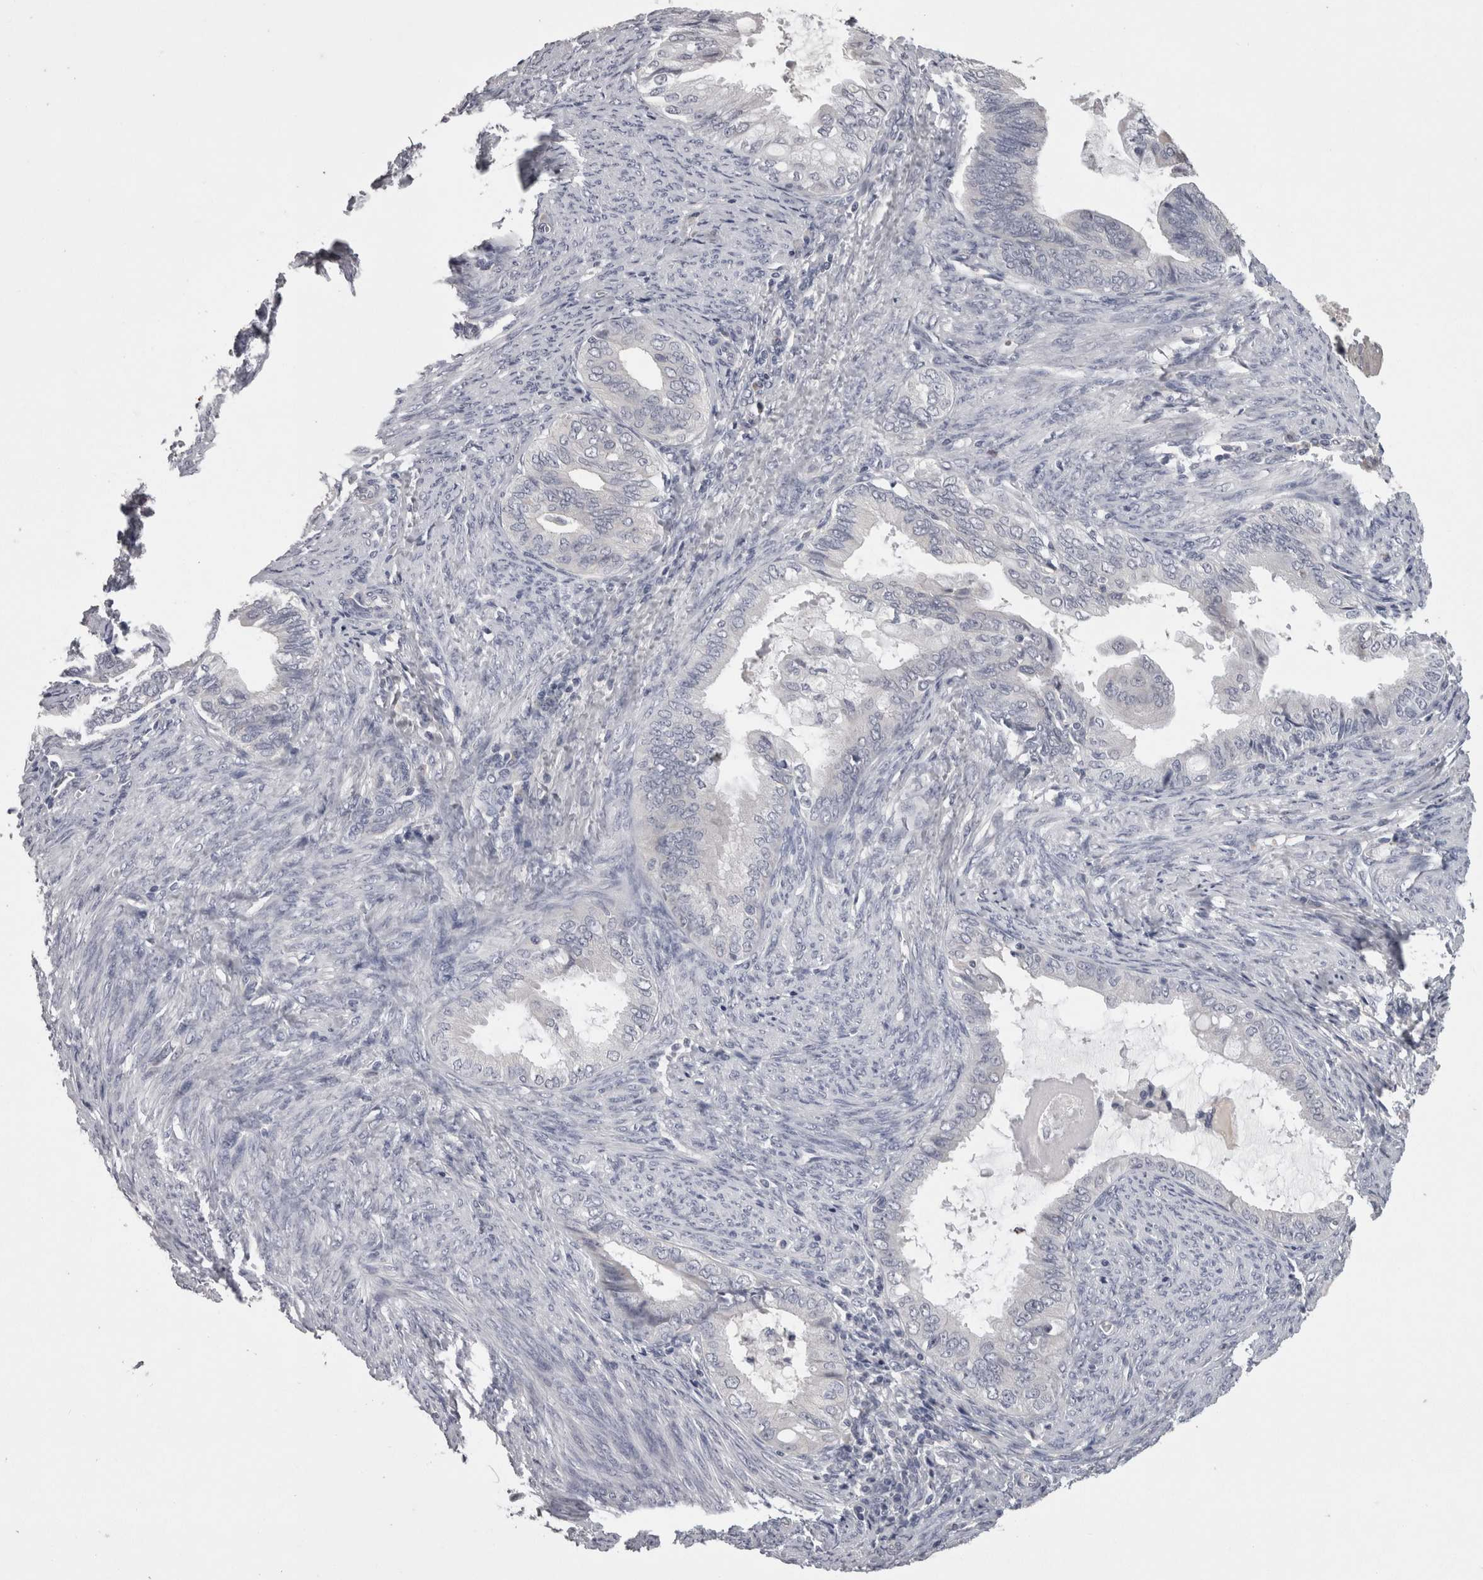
{"staining": {"intensity": "negative", "quantity": "none", "location": "none"}, "tissue": "endometrial cancer", "cell_type": "Tumor cells", "image_type": "cancer", "snomed": [{"axis": "morphology", "description": "Adenocarcinoma, NOS"}, {"axis": "topography", "description": "Endometrium"}], "caption": "The IHC image has no significant positivity in tumor cells of endometrial cancer tissue.", "gene": "PON3", "patient": {"sex": "female", "age": 86}}